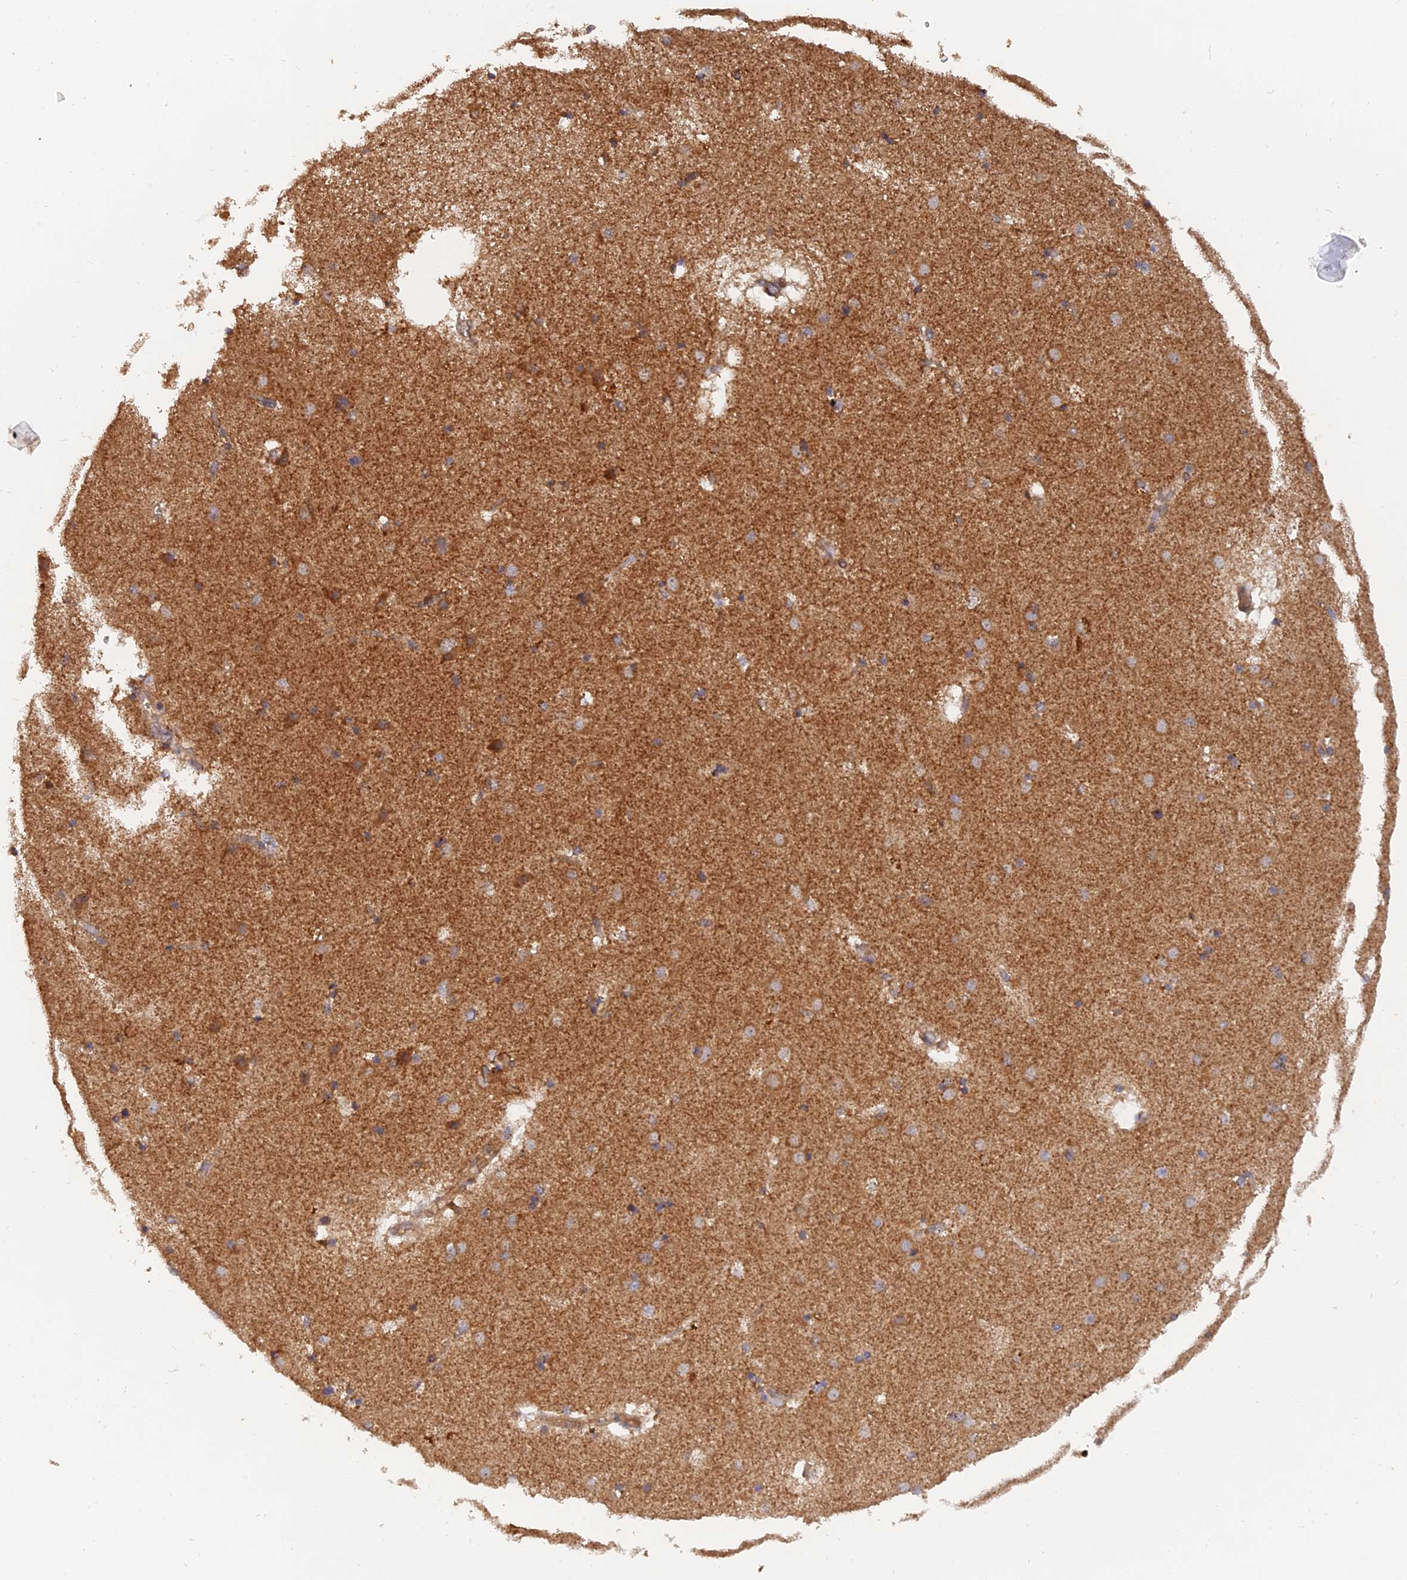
{"staining": {"intensity": "moderate", "quantity": "<25%", "location": "cytoplasmic/membranous"}, "tissue": "caudate", "cell_type": "Glial cells", "image_type": "normal", "snomed": [{"axis": "morphology", "description": "Normal tissue, NOS"}, {"axis": "topography", "description": "Lateral ventricle wall"}], "caption": "Immunohistochemical staining of unremarkable caudate demonstrates moderate cytoplasmic/membranous protein staining in about <25% of glial cells.", "gene": "SLC38A11", "patient": {"sex": "male", "age": 70}}